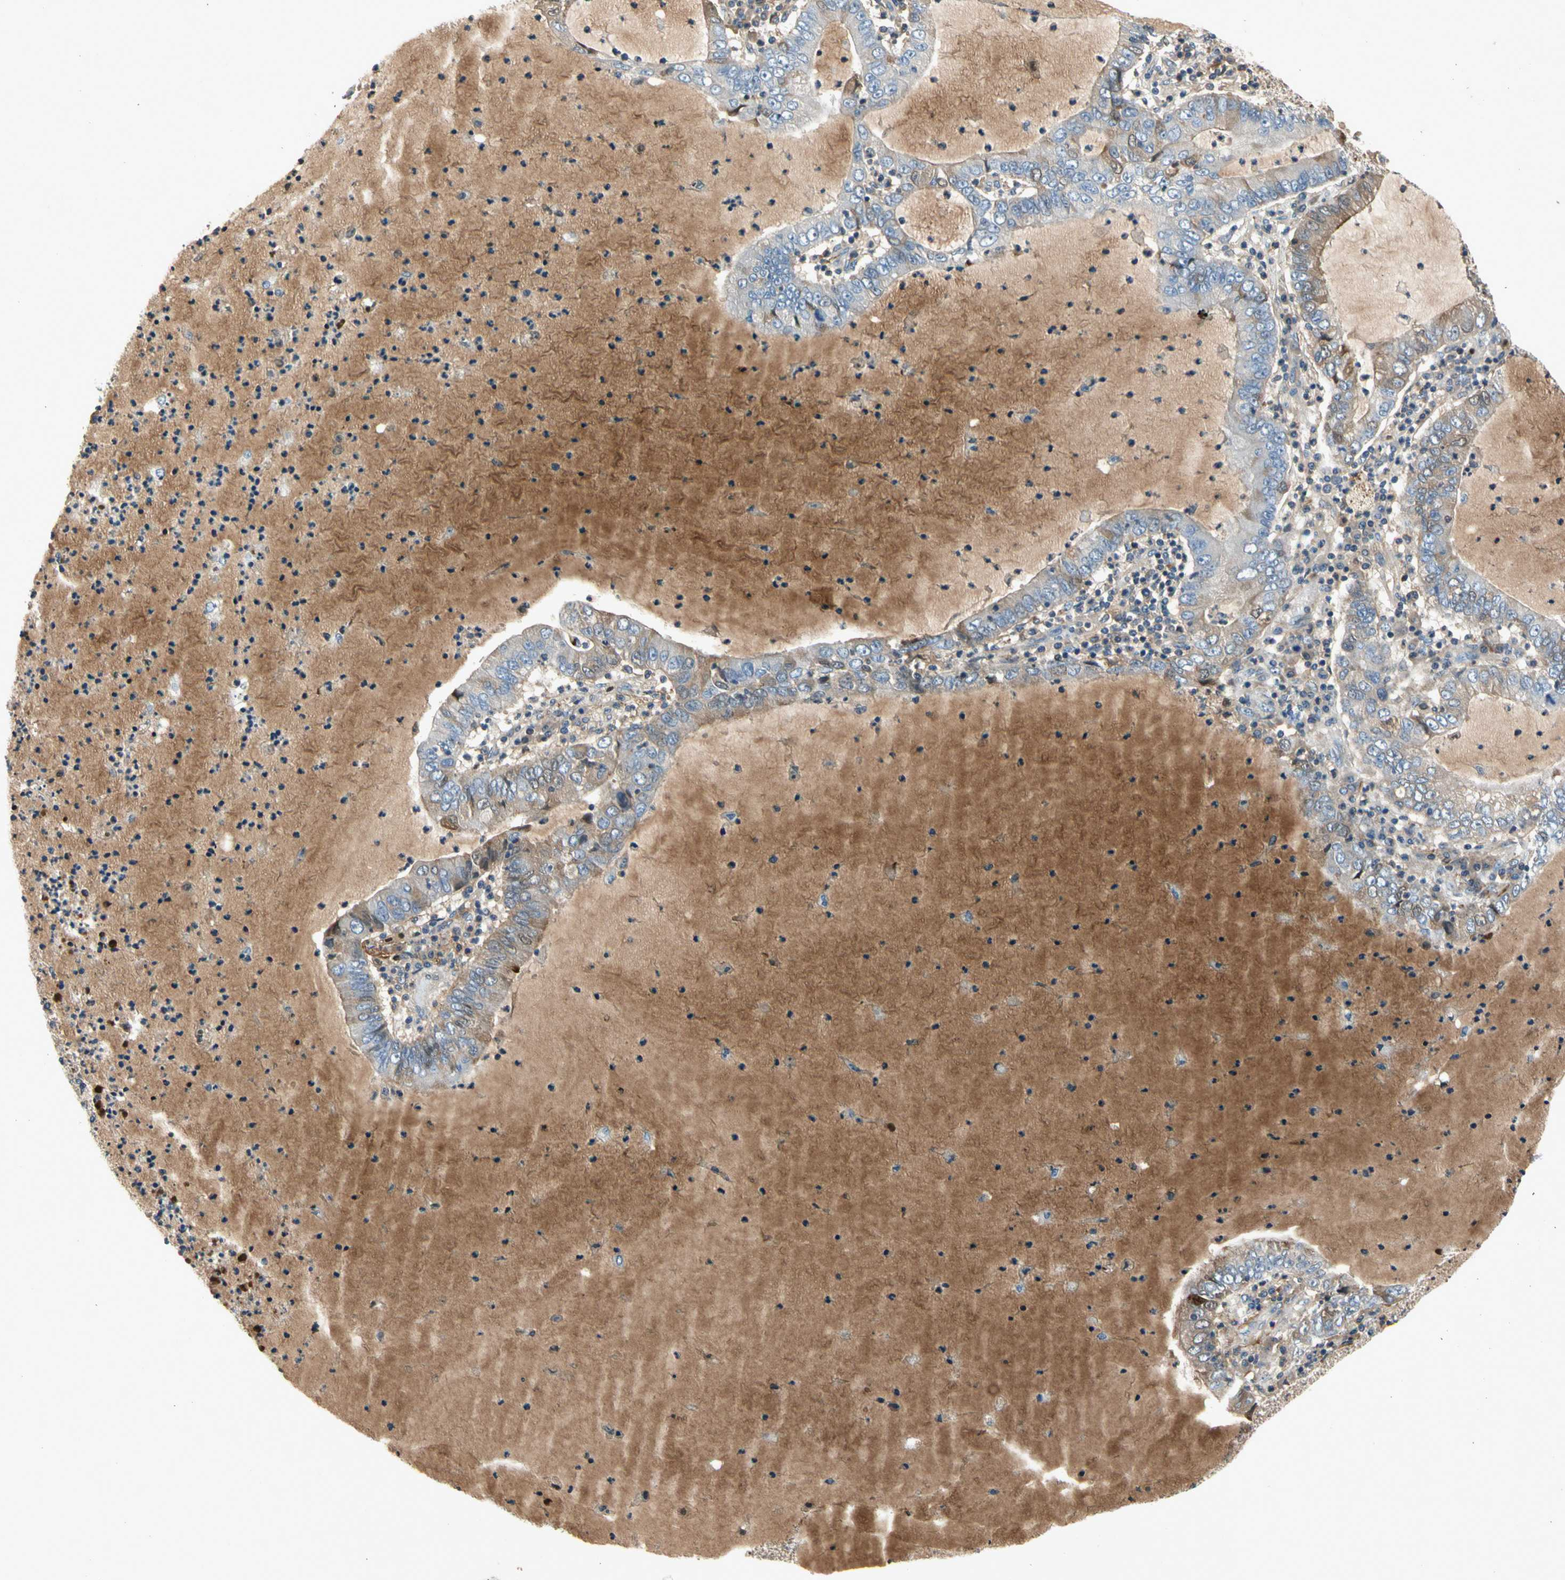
{"staining": {"intensity": "moderate", "quantity": "<25%", "location": "cytoplasmic/membranous"}, "tissue": "lung cancer", "cell_type": "Tumor cells", "image_type": "cancer", "snomed": [{"axis": "morphology", "description": "Adenocarcinoma, NOS"}, {"axis": "topography", "description": "Lung"}], "caption": "This histopathology image demonstrates IHC staining of human lung cancer, with low moderate cytoplasmic/membranous expression in about <25% of tumor cells.", "gene": "CRTAC1", "patient": {"sex": "female", "age": 51}}